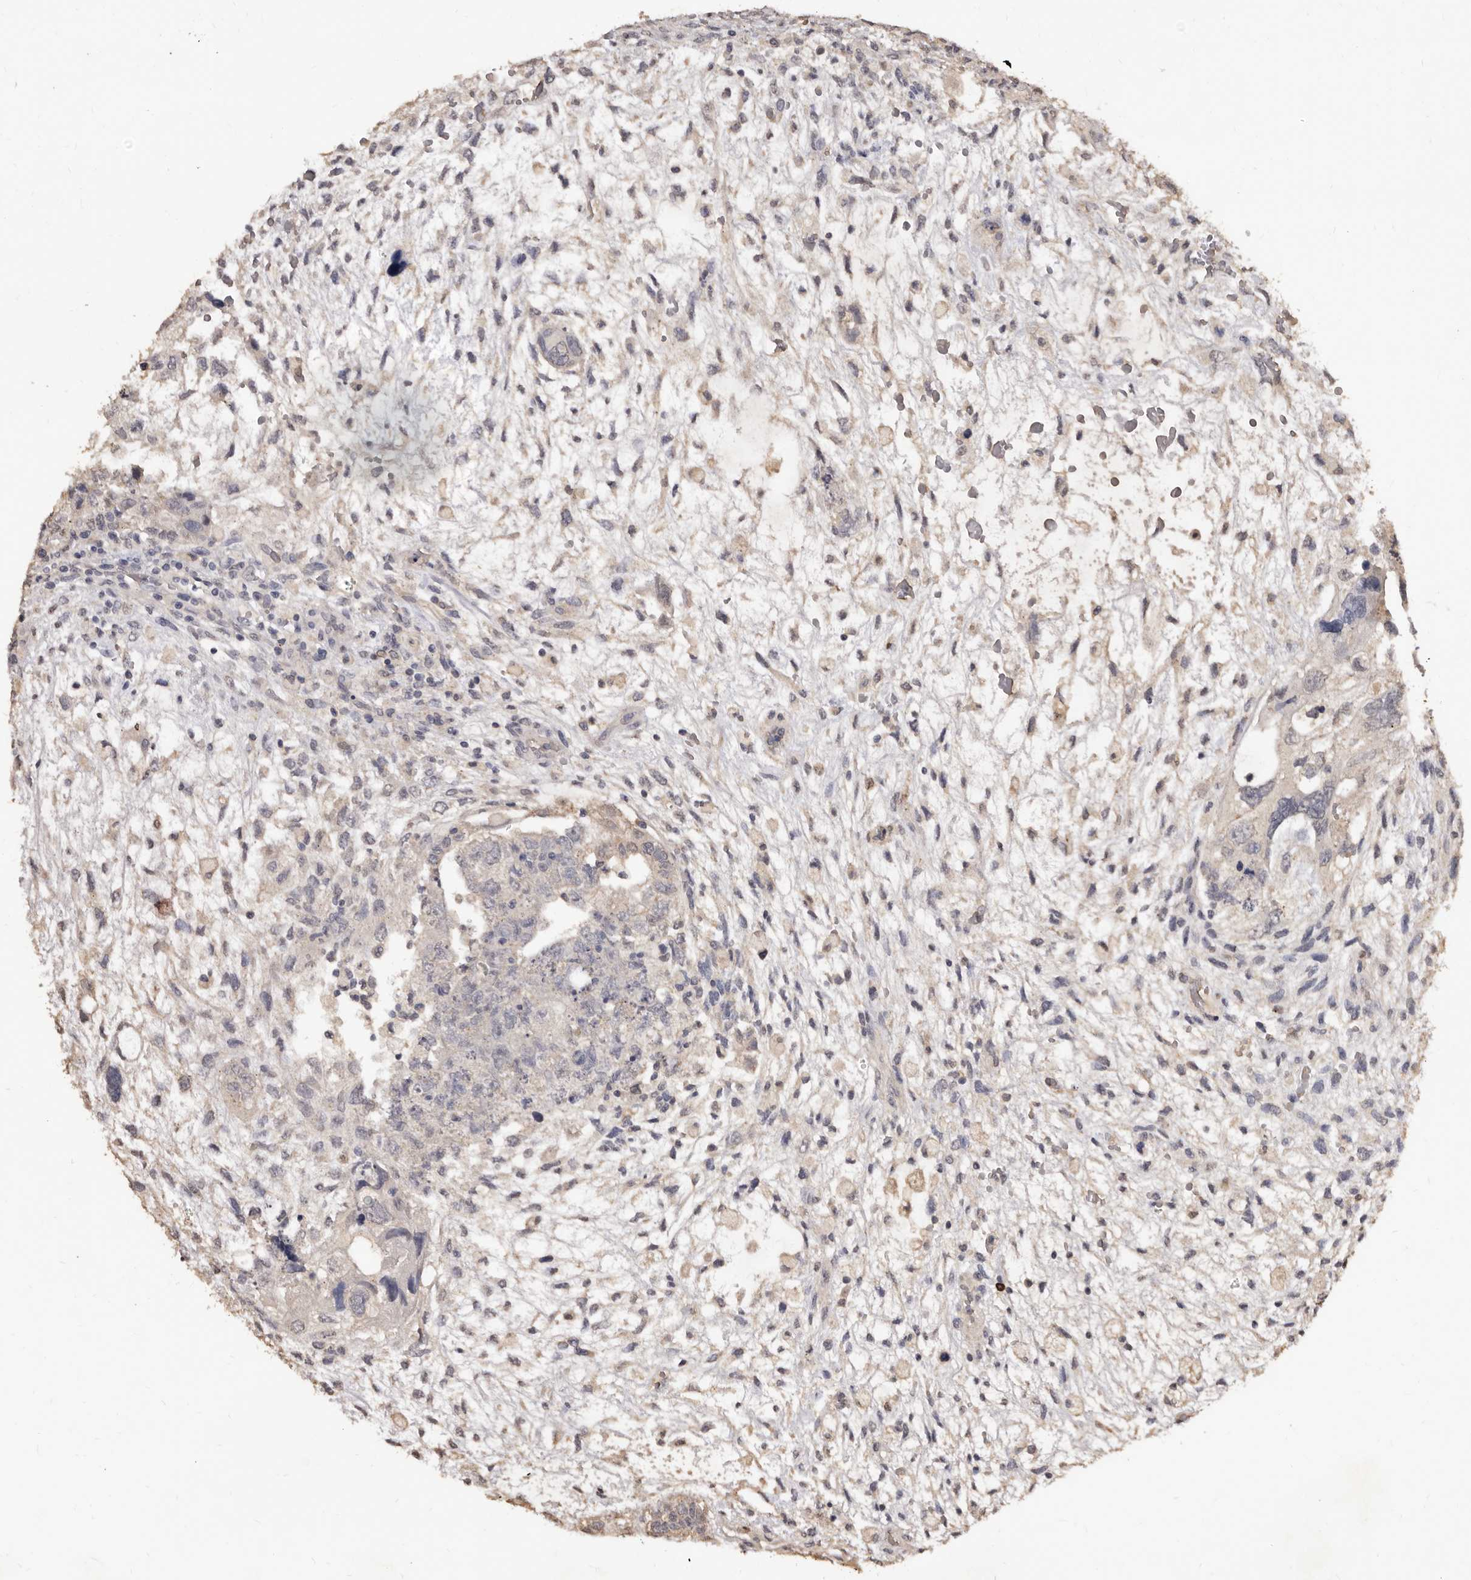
{"staining": {"intensity": "negative", "quantity": "none", "location": "none"}, "tissue": "testis cancer", "cell_type": "Tumor cells", "image_type": "cancer", "snomed": [{"axis": "morphology", "description": "Carcinoma, Embryonal, NOS"}, {"axis": "topography", "description": "Testis"}], "caption": "Tumor cells are negative for brown protein staining in embryonal carcinoma (testis).", "gene": "INAVA", "patient": {"sex": "male", "age": 36}}